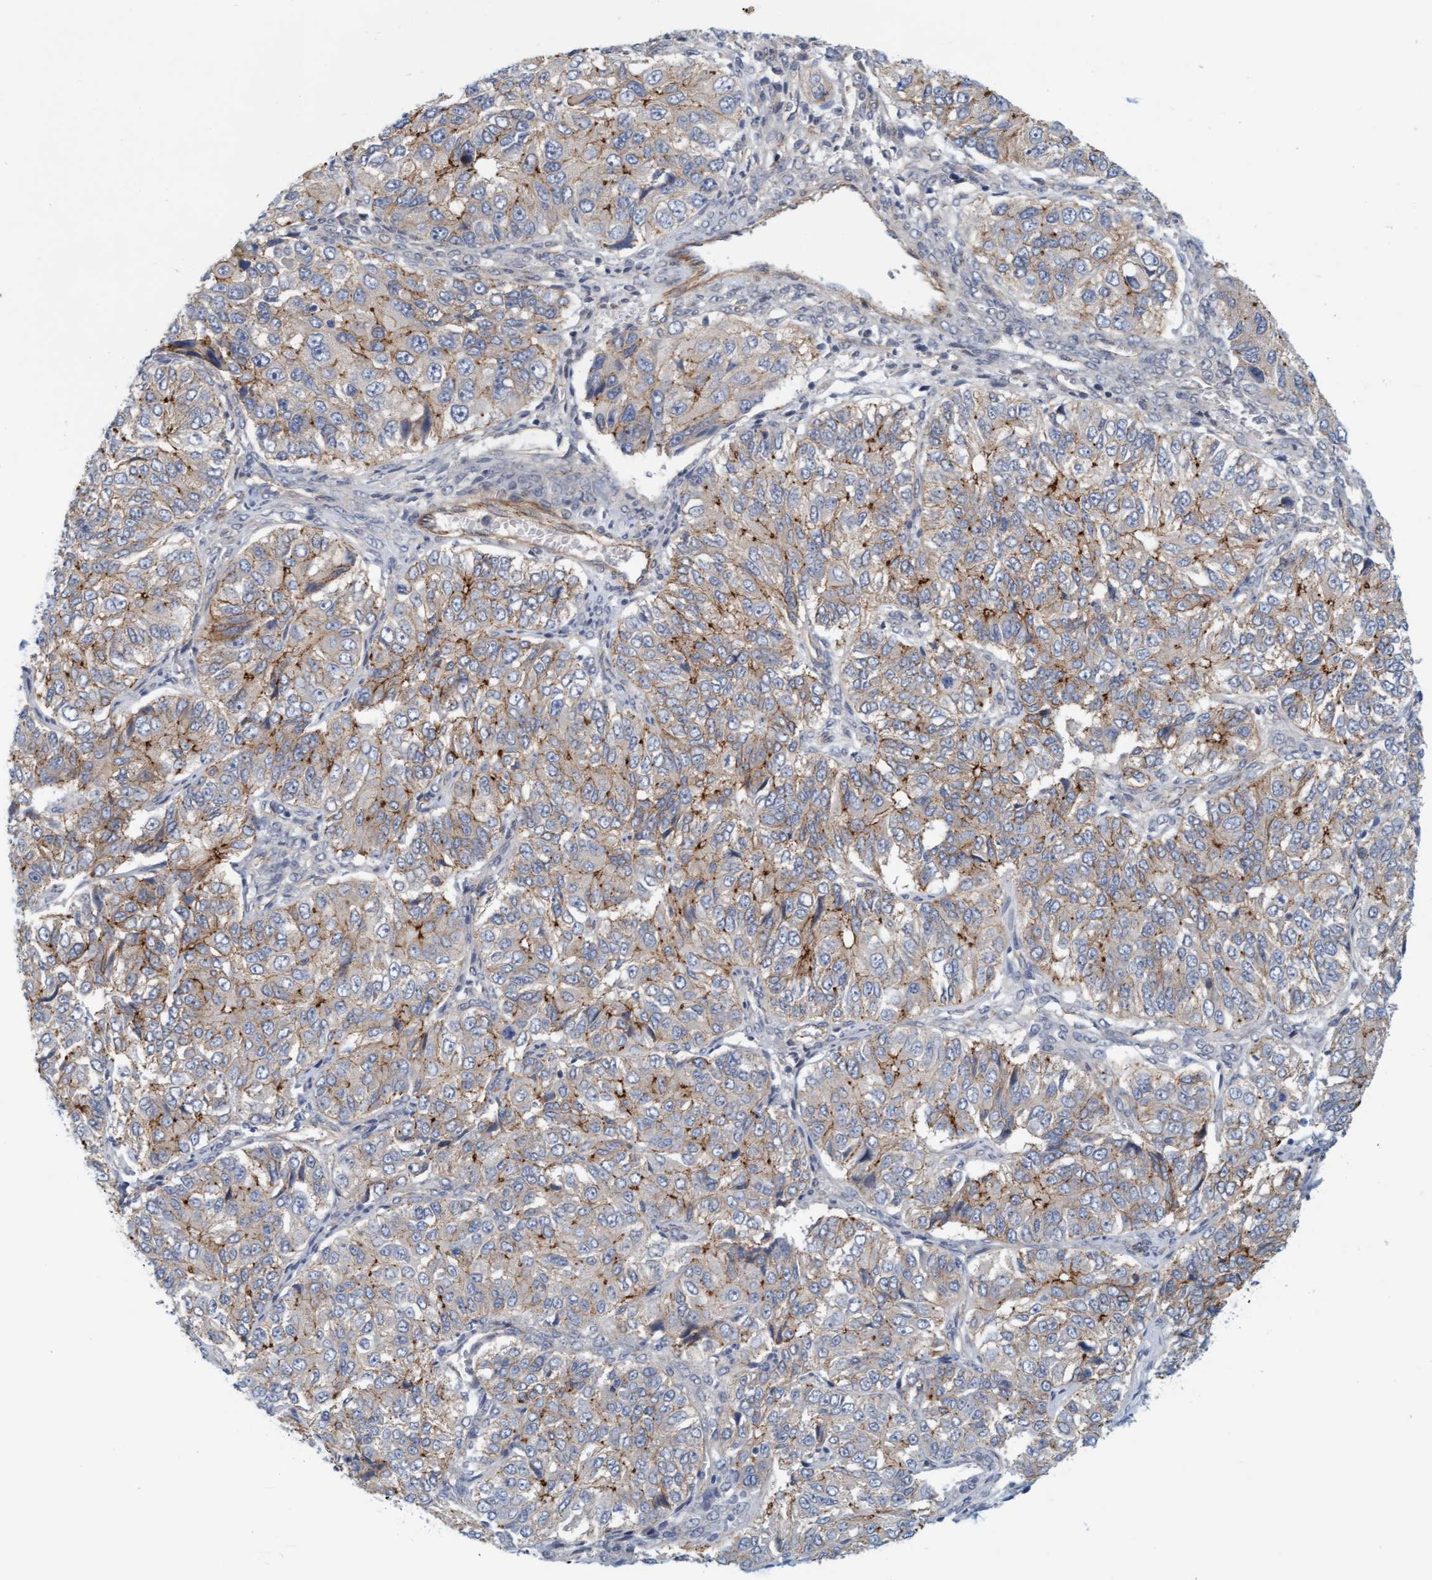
{"staining": {"intensity": "weak", "quantity": "<25%", "location": "cytoplasmic/membranous"}, "tissue": "ovarian cancer", "cell_type": "Tumor cells", "image_type": "cancer", "snomed": [{"axis": "morphology", "description": "Carcinoma, endometroid"}, {"axis": "topography", "description": "Ovary"}], "caption": "Human ovarian cancer stained for a protein using IHC exhibits no expression in tumor cells.", "gene": "KRBA2", "patient": {"sex": "female", "age": 51}}